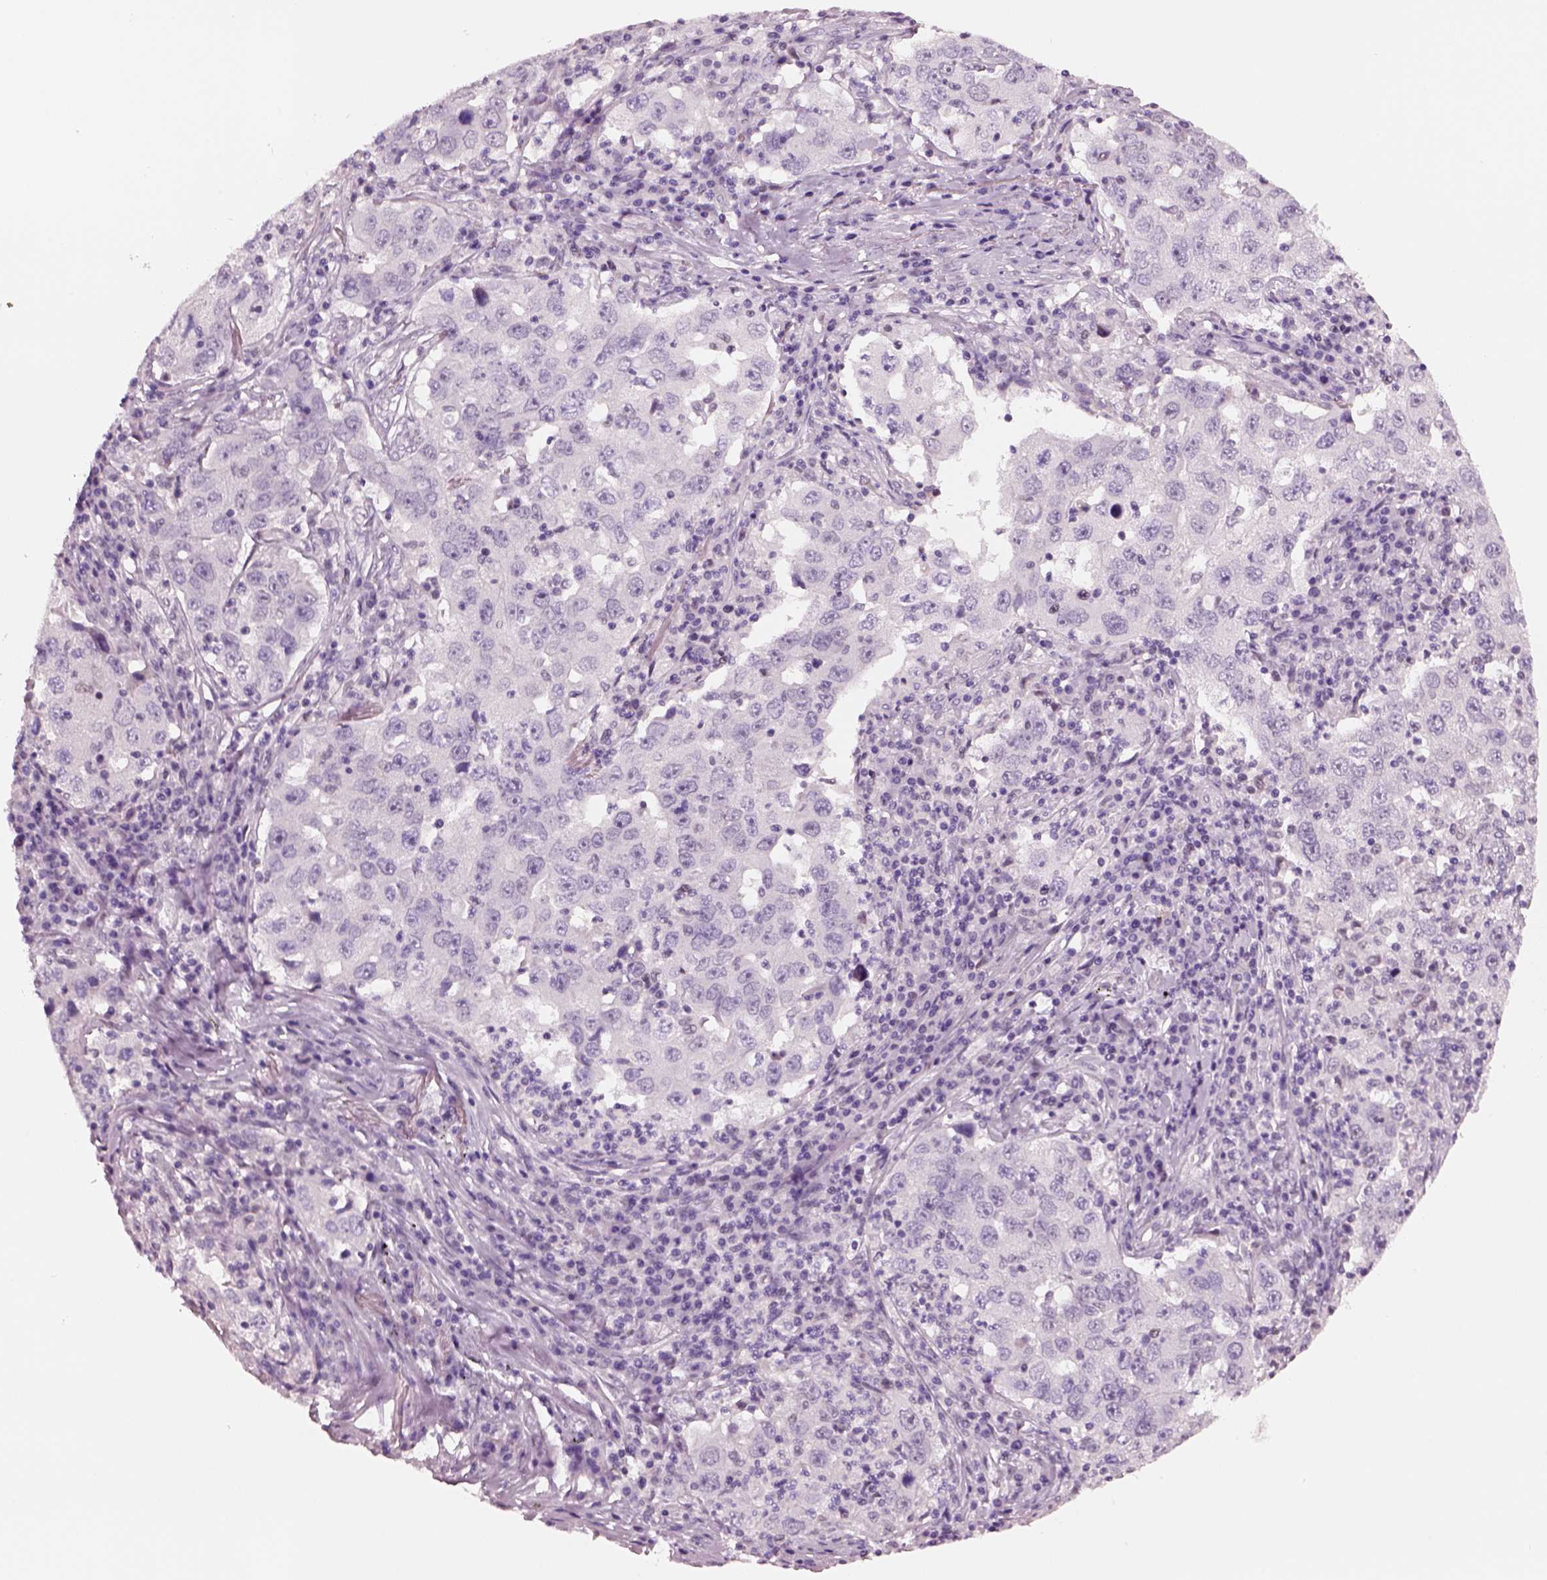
{"staining": {"intensity": "negative", "quantity": "none", "location": "none"}, "tissue": "lung cancer", "cell_type": "Tumor cells", "image_type": "cancer", "snomed": [{"axis": "morphology", "description": "Adenocarcinoma, NOS"}, {"axis": "topography", "description": "Lung"}], "caption": "This is a micrograph of immunohistochemistry staining of adenocarcinoma (lung), which shows no expression in tumor cells. (Stains: DAB (3,3'-diaminobenzidine) immunohistochemistry (IHC) with hematoxylin counter stain, Microscopy: brightfield microscopy at high magnification).", "gene": "ELSPBP1", "patient": {"sex": "male", "age": 73}}